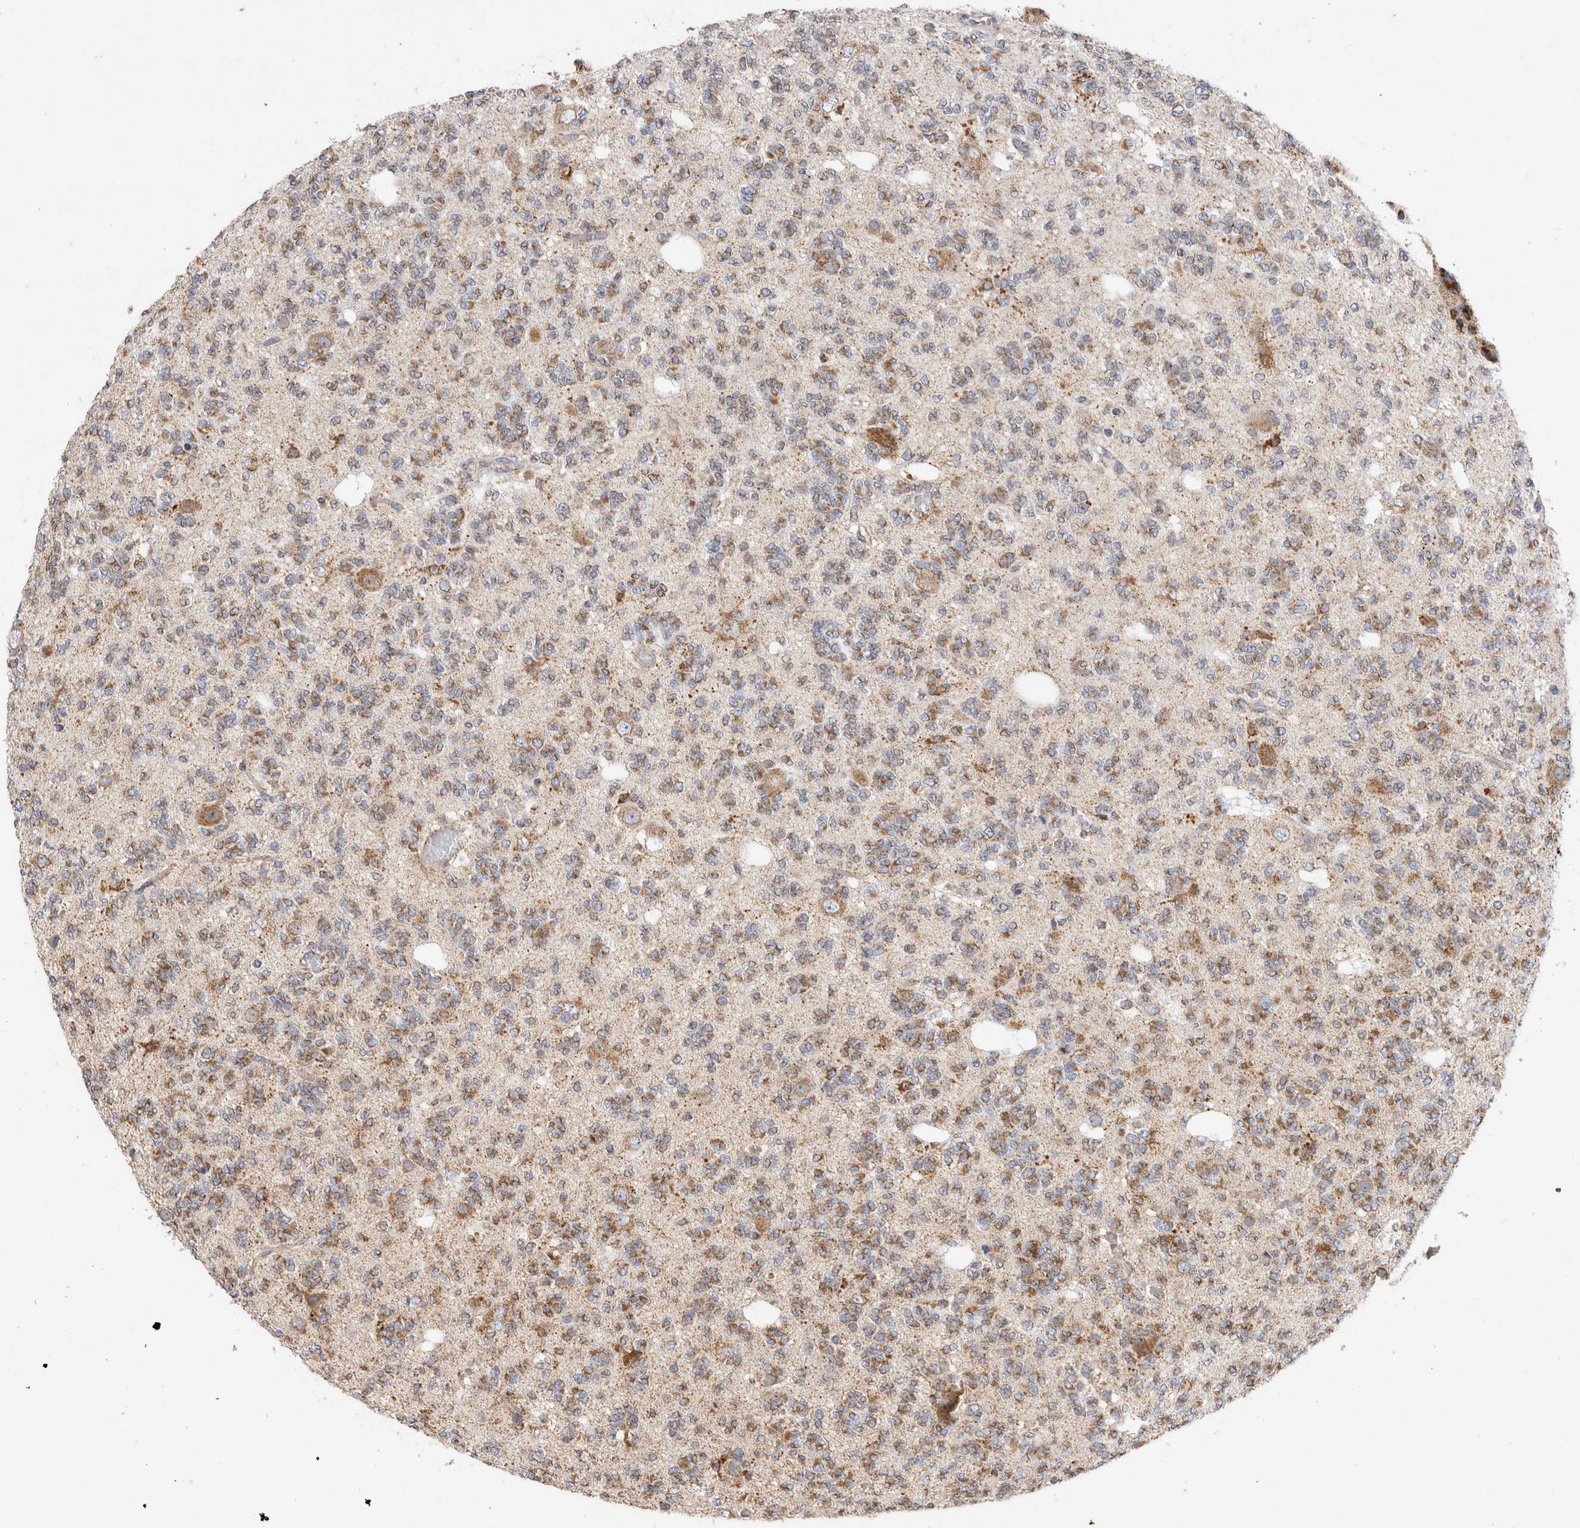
{"staining": {"intensity": "moderate", "quantity": ">75%", "location": "cytoplasmic/membranous"}, "tissue": "glioma", "cell_type": "Tumor cells", "image_type": "cancer", "snomed": [{"axis": "morphology", "description": "Glioma, malignant, Low grade"}, {"axis": "topography", "description": "Brain"}], "caption": "Approximately >75% of tumor cells in human glioma demonstrate moderate cytoplasmic/membranous protein expression as visualized by brown immunohistochemical staining.", "gene": "IARS2", "patient": {"sex": "male", "age": 38}}